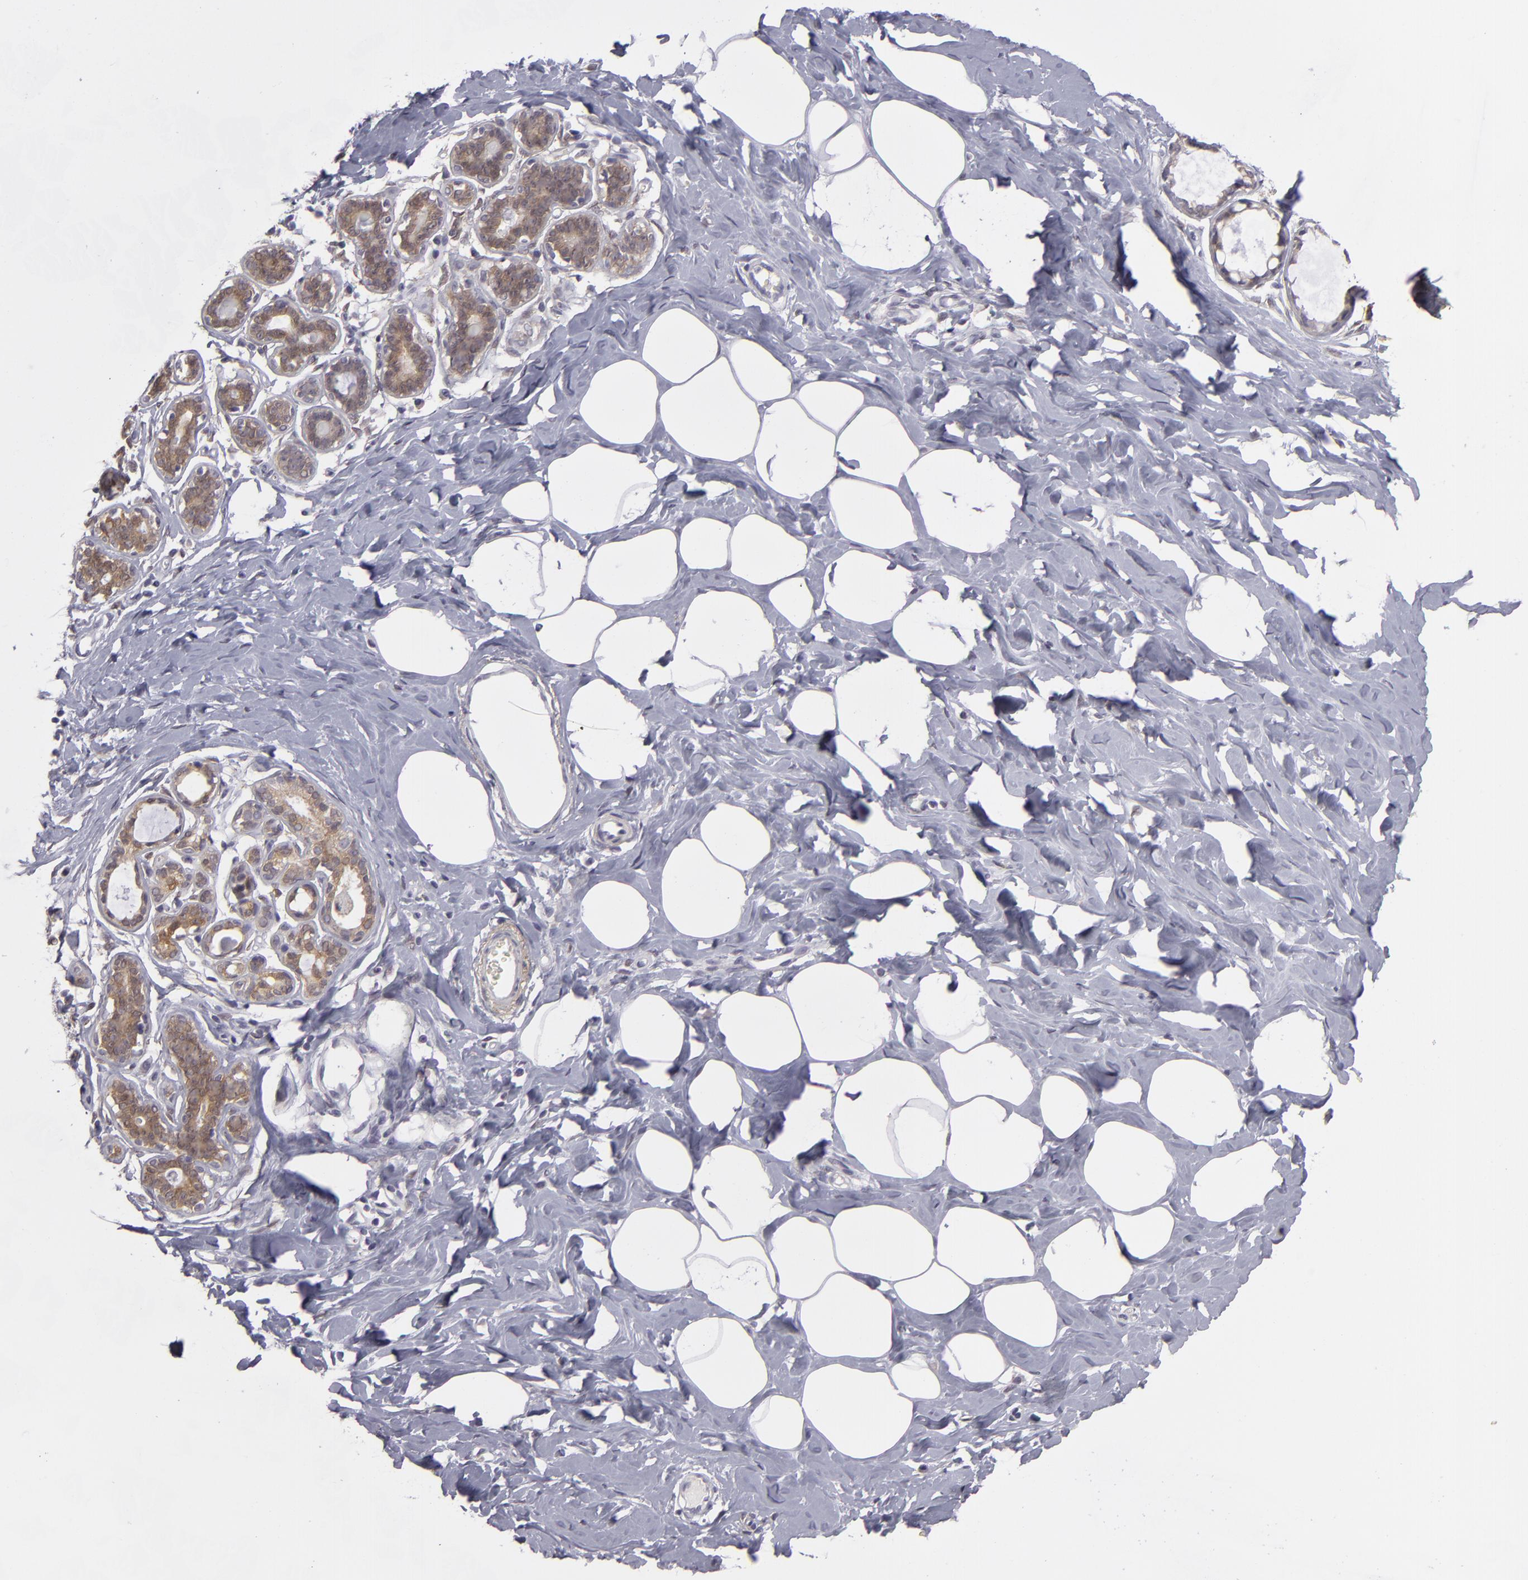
{"staining": {"intensity": "negative", "quantity": "none", "location": "none"}, "tissue": "breast", "cell_type": "Adipocytes", "image_type": "normal", "snomed": [{"axis": "morphology", "description": "Normal tissue, NOS"}, {"axis": "topography", "description": "Breast"}], "caption": "Immunohistochemistry image of benign breast: breast stained with DAB reveals no significant protein expression in adipocytes.", "gene": "EFS", "patient": {"sex": "female", "age": 45}}